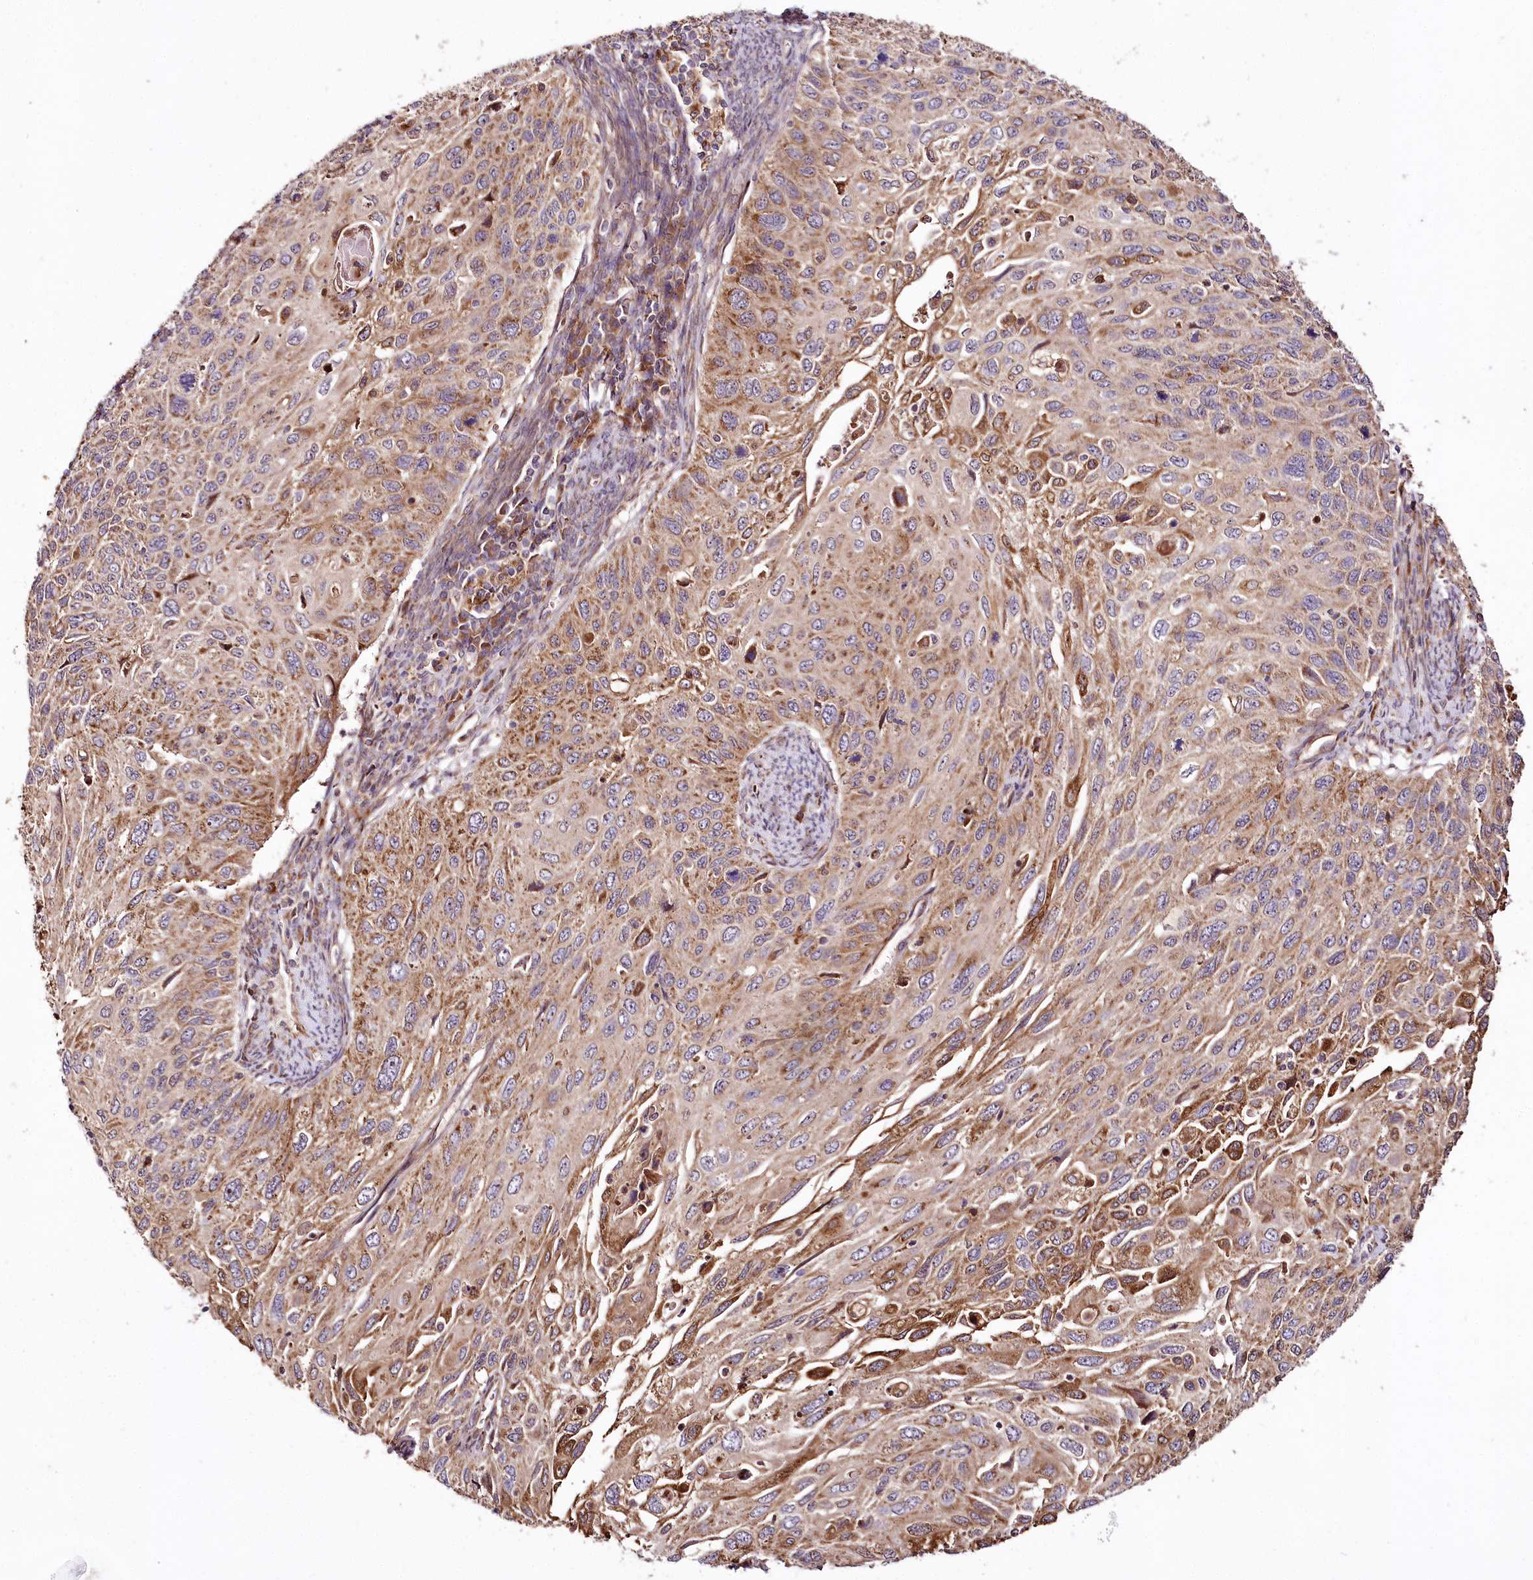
{"staining": {"intensity": "moderate", "quantity": "25%-75%", "location": "cytoplasmic/membranous"}, "tissue": "cervical cancer", "cell_type": "Tumor cells", "image_type": "cancer", "snomed": [{"axis": "morphology", "description": "Squamous cell carcinoma, NOS"}, {"axis": "topography", "description": "Cervix"}], "caption": "Cervical cancer tissue demonstrates moderate cytoplasmic/membranous expression in about 25%-75% of tumor cells, visualized by immunohistochemistry.", "gene": "RAB7A", "patient": {"sex": "female", "age": 70}}